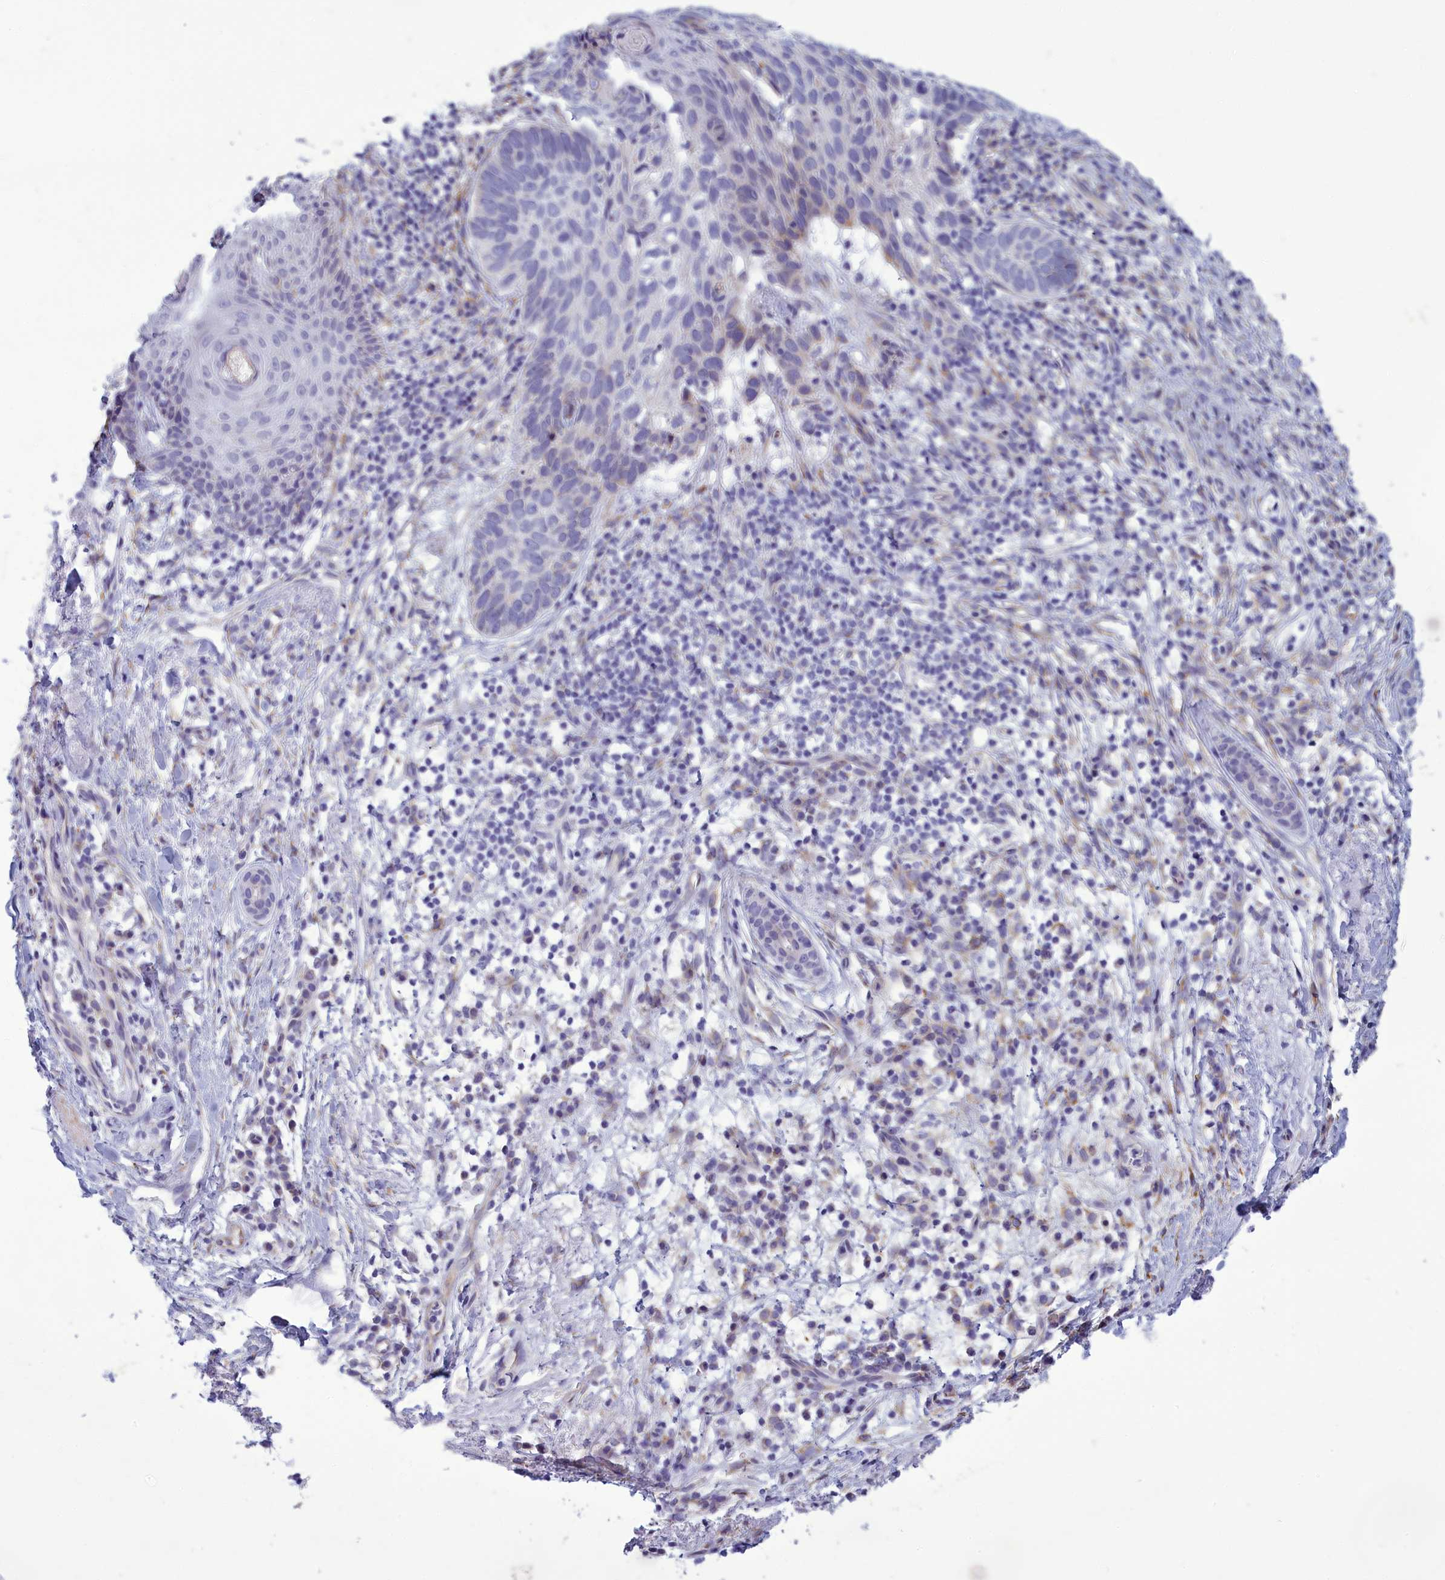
{"staining": {"intensity": "weak", "quantity": "<25%", "location": "cytoplasmic/membranous"}, "tissue": "skin cancer", "cell_type": "Tumor cells", "image_type": "cancer", "snomed": [{"axis": "morphology", "description": "Basal cell carcinoma"}, {"axis": "topography", "description": "Skin"}], "caption": "Tumor cells show no significant staining in skin cancer (basal cell carcinoma).", "gene": "CENATAC", "patient": {"sex": "male", "age": 85}}